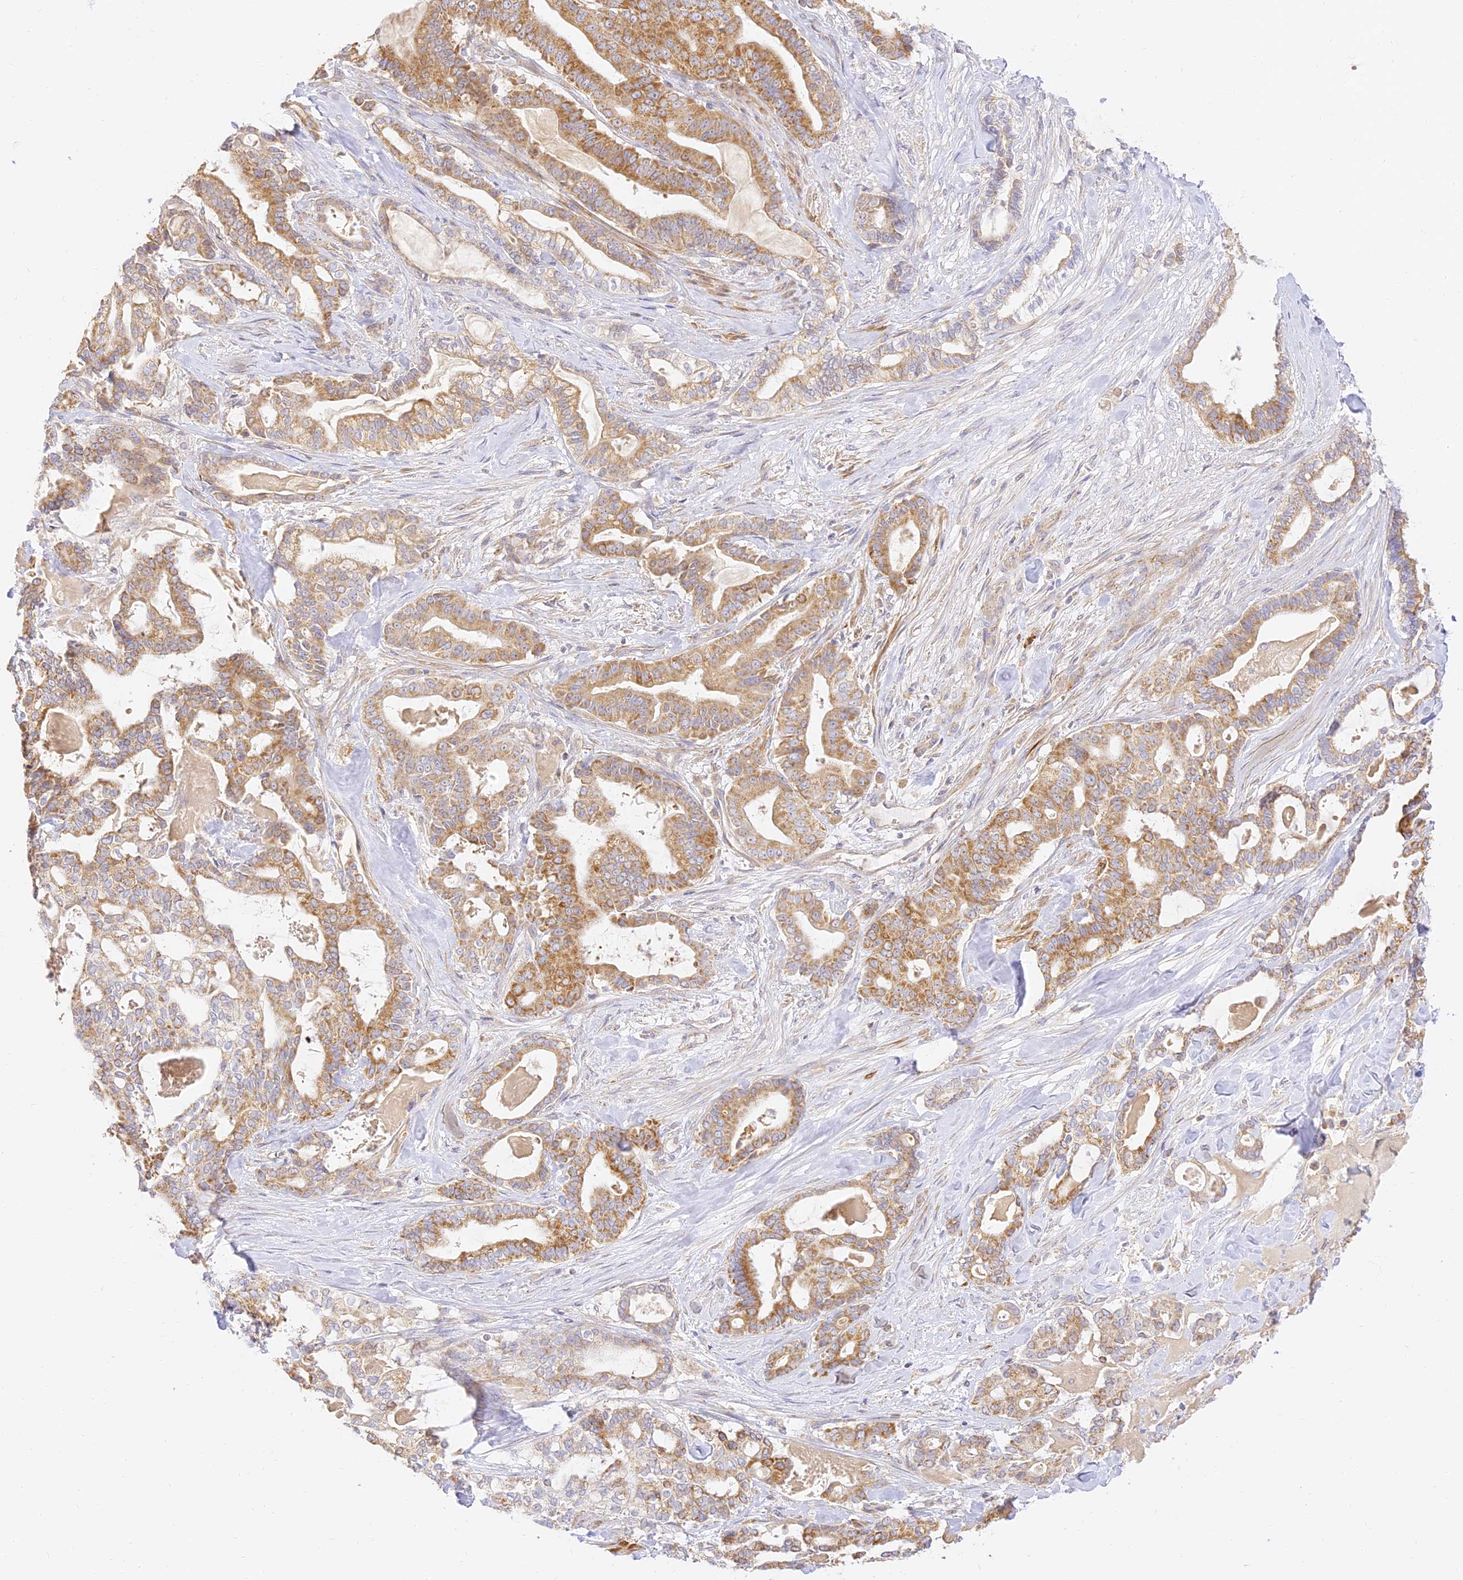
{"staining": {"intensity": "moderate", "quantity": ">75%", "location": "cytoplasmic/membranous"}, "tissue": "pancreatic cancer", "cell_type": "Tumor cells", "image_type": "cancer", "snomed": [{"axis": "morphology", "description": "Adenocarcinoma, NOS"}, {"axis": "topography", "description": "Pancreas"}], "caption": "This is a micrograph of IHC staining of pancreatic cancer (adenocarcinoma), which shows moderate staining in the cytoplasmic/membranous of tumor cells.", "gene": "LRRC15", "patient": {"sex": "male", "age": 63}}